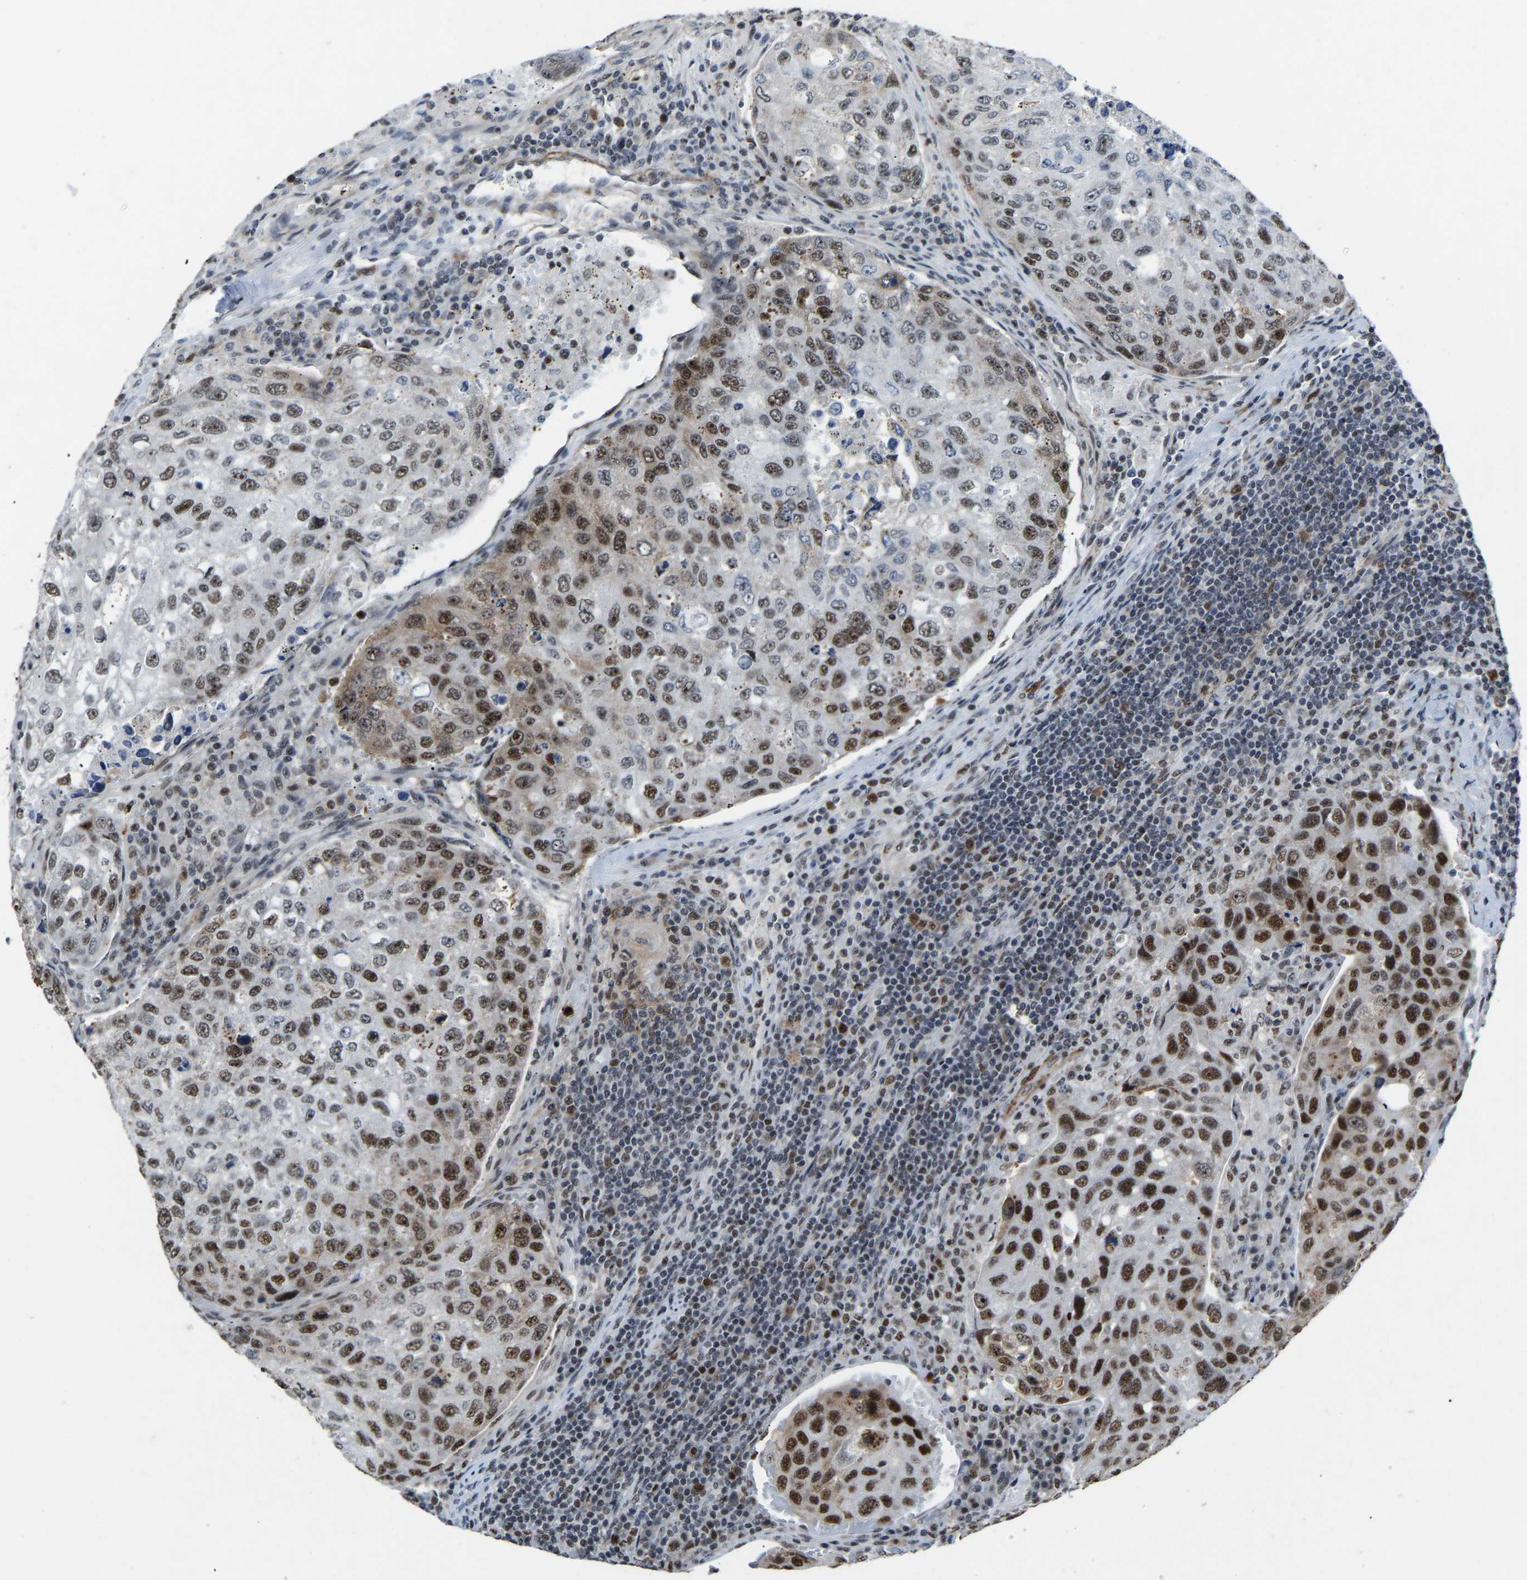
{"staining": {"intensity": "strong", "quantity": "25%-75%", "location": "nuclear"}, "tissue": "urothelial cancer", "cell_type": "Tumor cells", "image_type": "cancer", "snomed": [{"axis": "morphology", "description": "Urothelial carcinoma, High grade"}, {"axis": "topography", "description": "Lymph node"}, {"axis": "topography", "description": "Urinary bladder"}], "caption": "A micrograph showing strong nuclear positivity in about 25%-75% of tumor cells in urothelial cancer, as visualized by brown immunohistochemical staining.", "gene": "DDX5", "patient": {"sex": "male", "age": 51}}